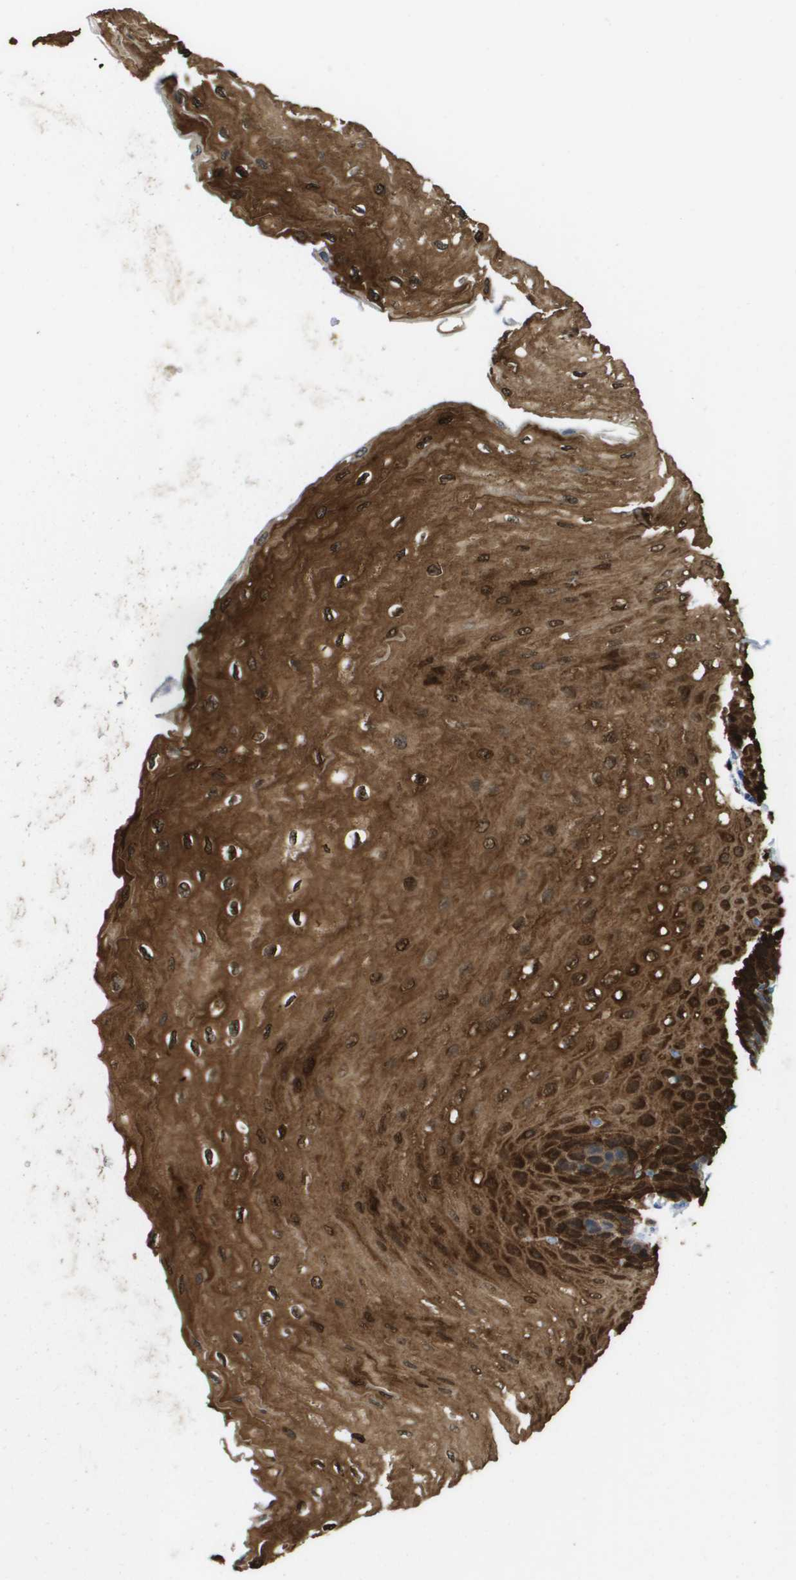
{"staining": {"intensity": "strong", "quantity": ">75%", "location": "cytoplasmic/membranous,nuclear"}, "tissue": "esophagus", "cell_type": "Squamous epithelial cells", "image_type": "normal", "snomed": [{"axis": "morphology", "description": "Normal tissue, NOS"}, {"axis": "topography", "description": "Esophagus"}], "caption": "Immunohistochemistry (DAB) staining of benign human esophagus reveals strong cytoplasmic/membranous,nuclear protein staining in about >75% of squamous epithelial cells.", "gene": "FABP5", "patient": {"sex": "female", "age": 72}}